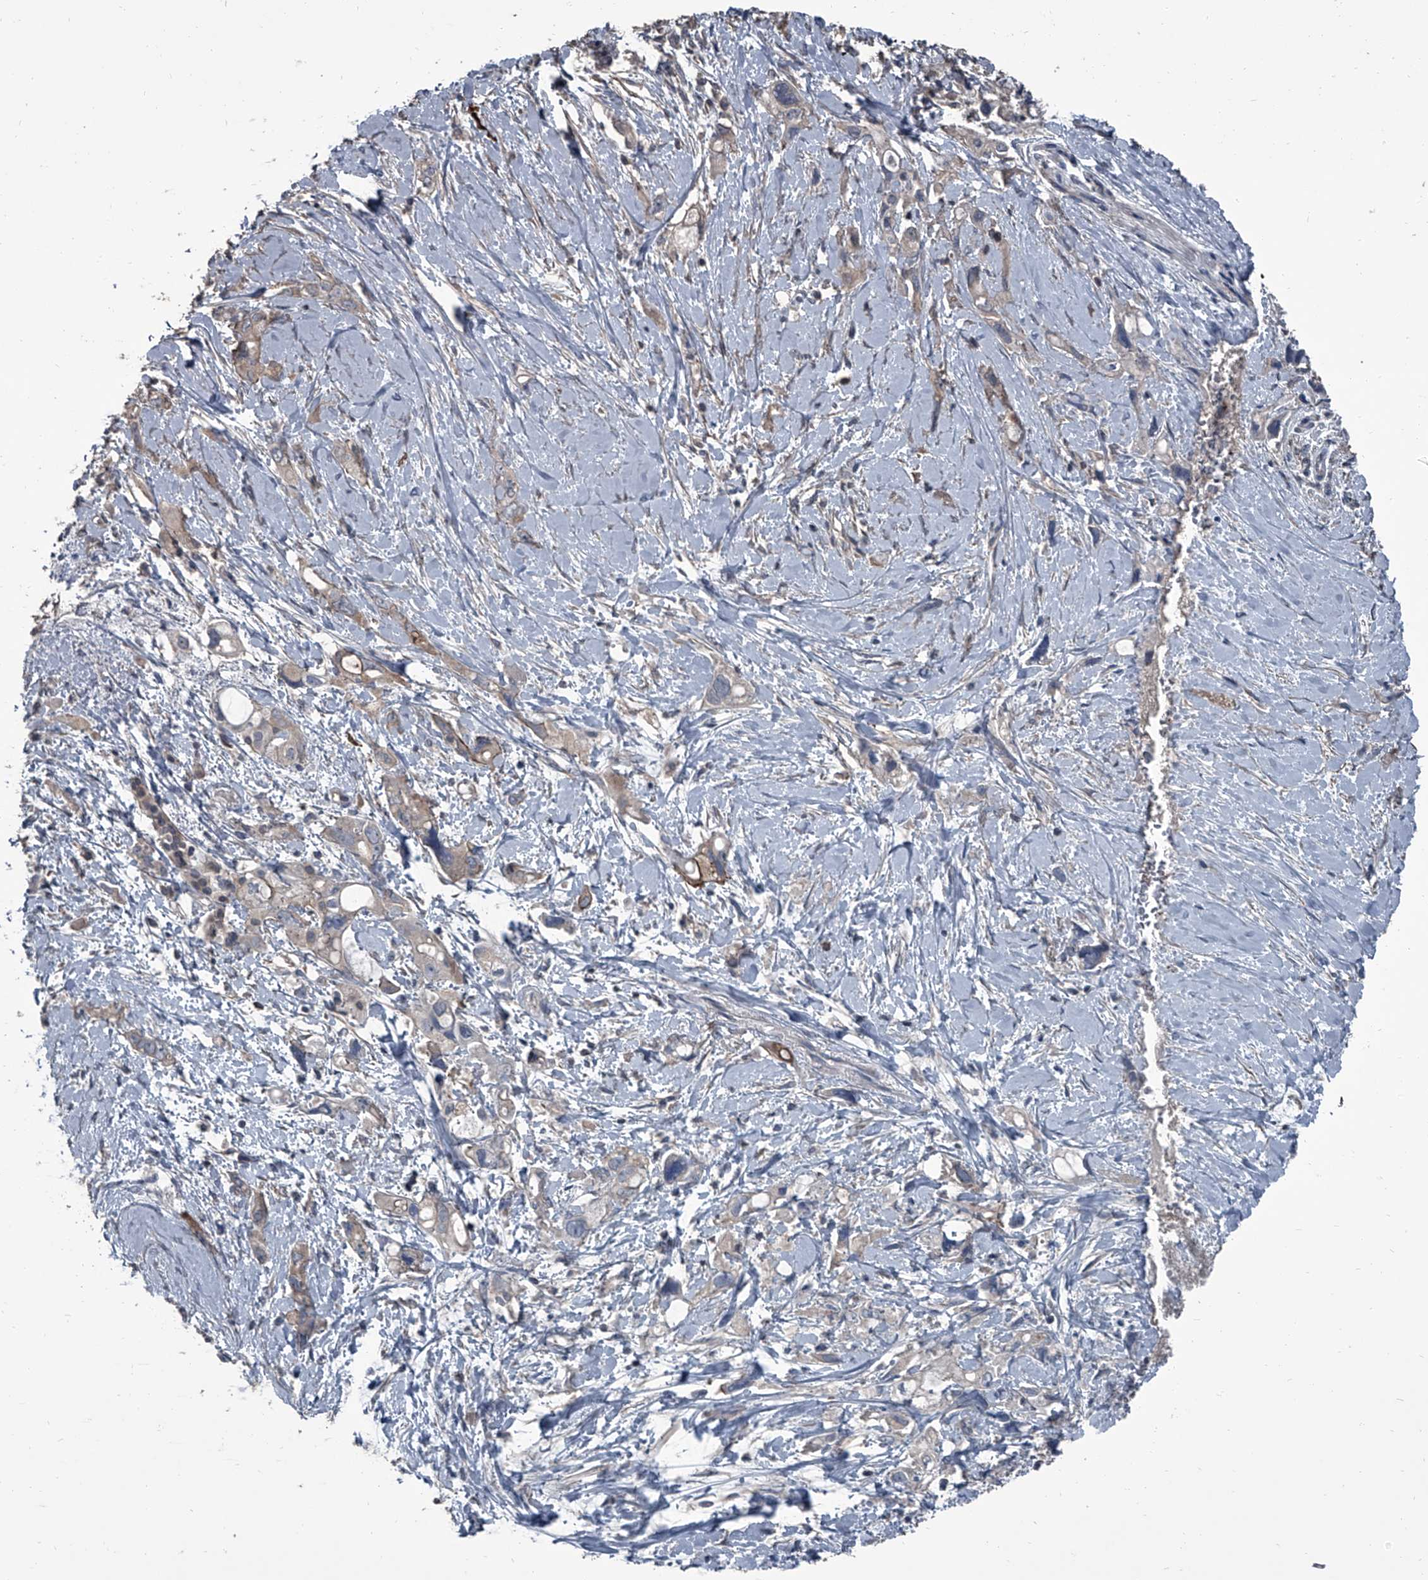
{"staining": {"intensity": "weak", "quantity": "25%-75%", "location": "cytoplasmic/membranous"}, "tissue": "pancreatic cancer", "cell_type": "Tumor cells", "image_type": "cancer", "snomed": [{"axis": "morphology", "description": "Adenocarcinoma, NOS"}, {"axis": "topography", "description": "Pancreas"}], "caption": "This is a micrograph of immunohistochemistry (IHC) staining of adenocarcinoma (pancreatic), which shows weak expression in the cytoplasmic/membranous of tumor cells.", "gene": "OARD1", "patient": {"sex": "female", "age": 56}}